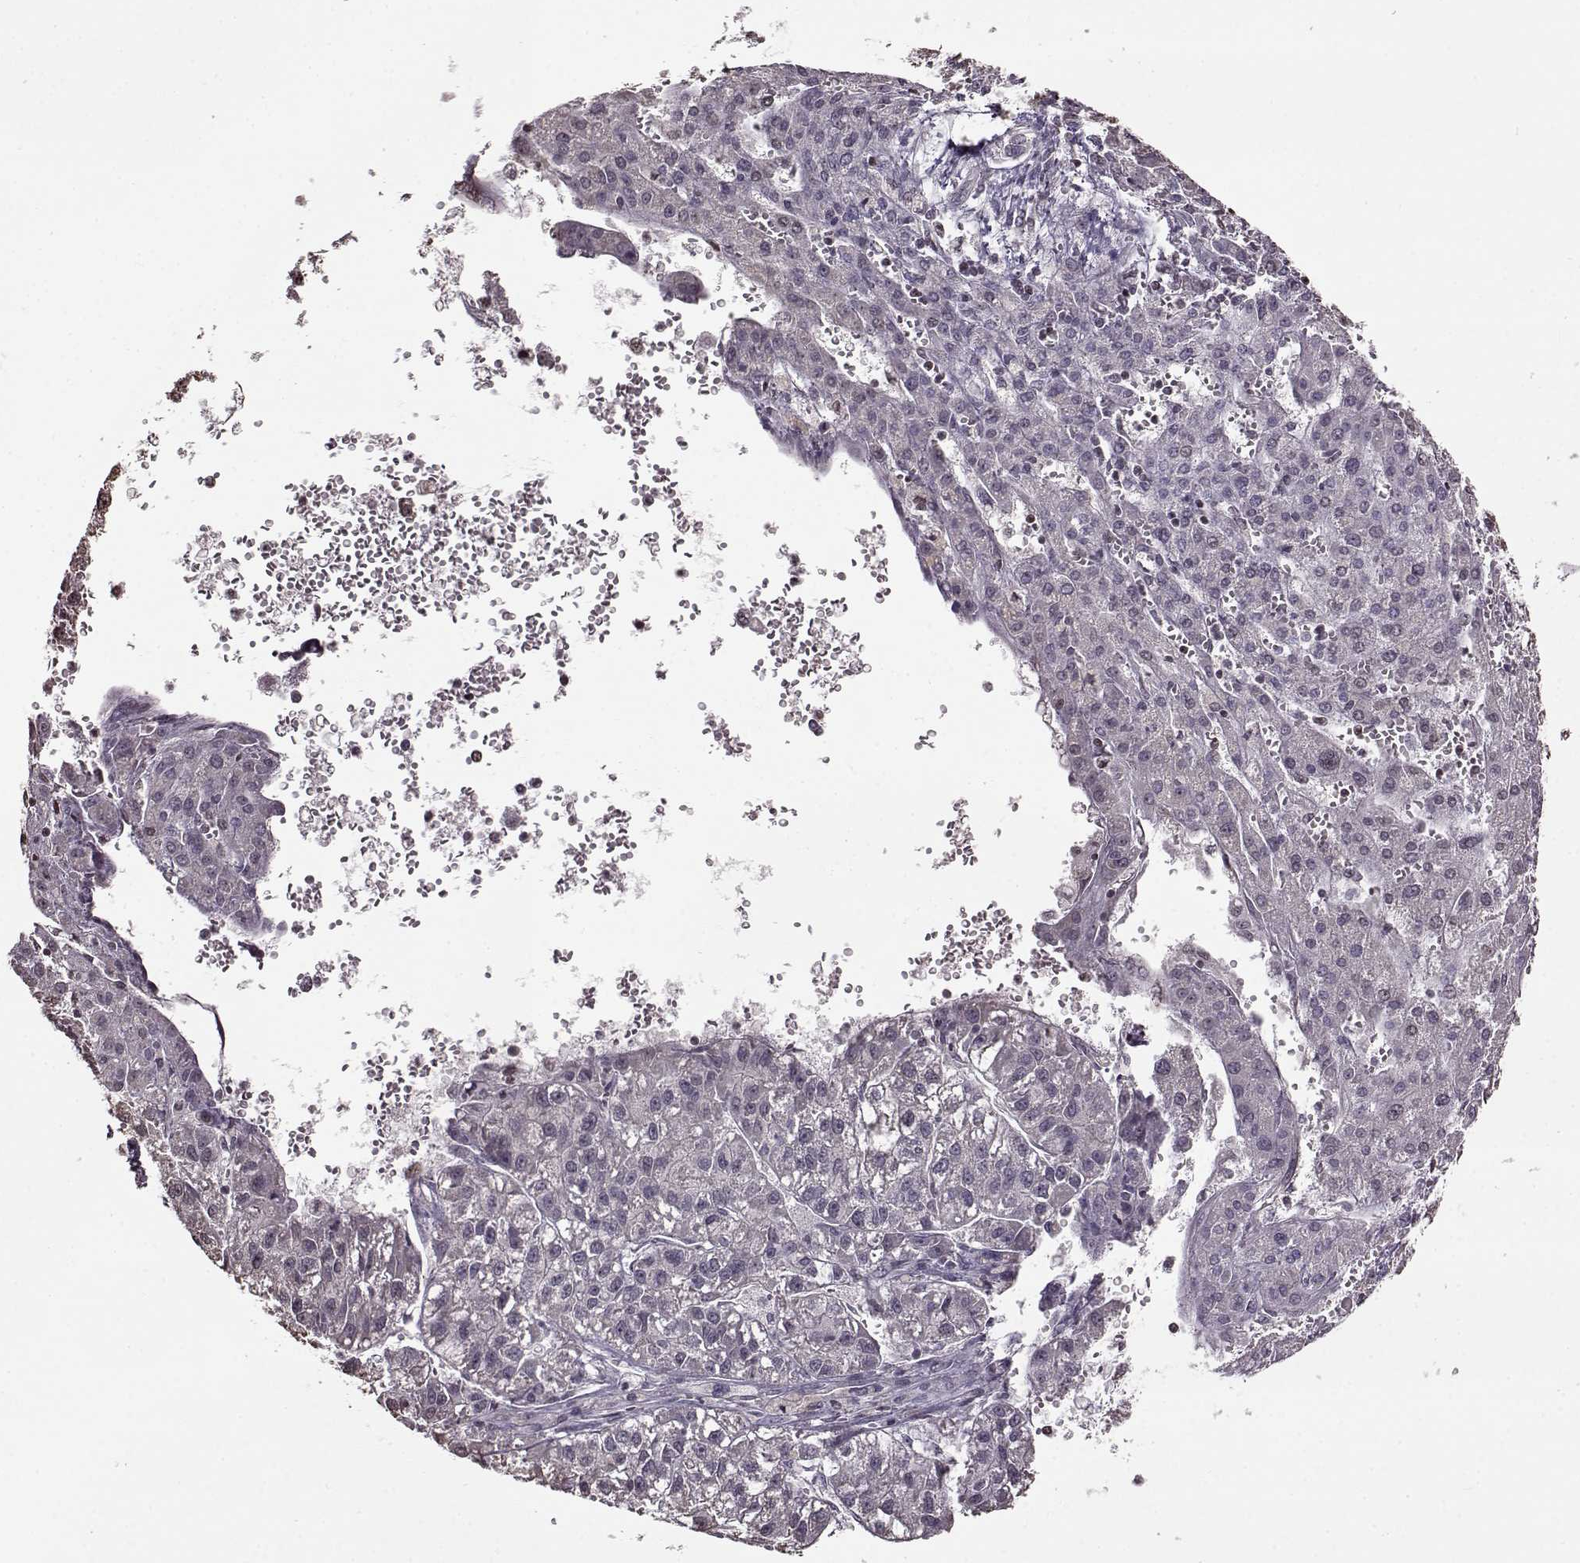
{"staining": {"intensity": "negative", "quantity": "none", "location": "none"}, "tissue": "liver cancer", "cell_type": "Tumor cells", "image_type": "cancer", "snomed": [{"axis": "morphology", "description": "Carcinoma, Hepatocellular, NOS"}, {"axis": "topography", "description": "Liver"}], "caption": "An image of human liver cancer (hepatocellular carcinoma) is negative for staining in tumor cells.", "gene": "FSHB", "patient": {"sex": "female", "age": 70}}